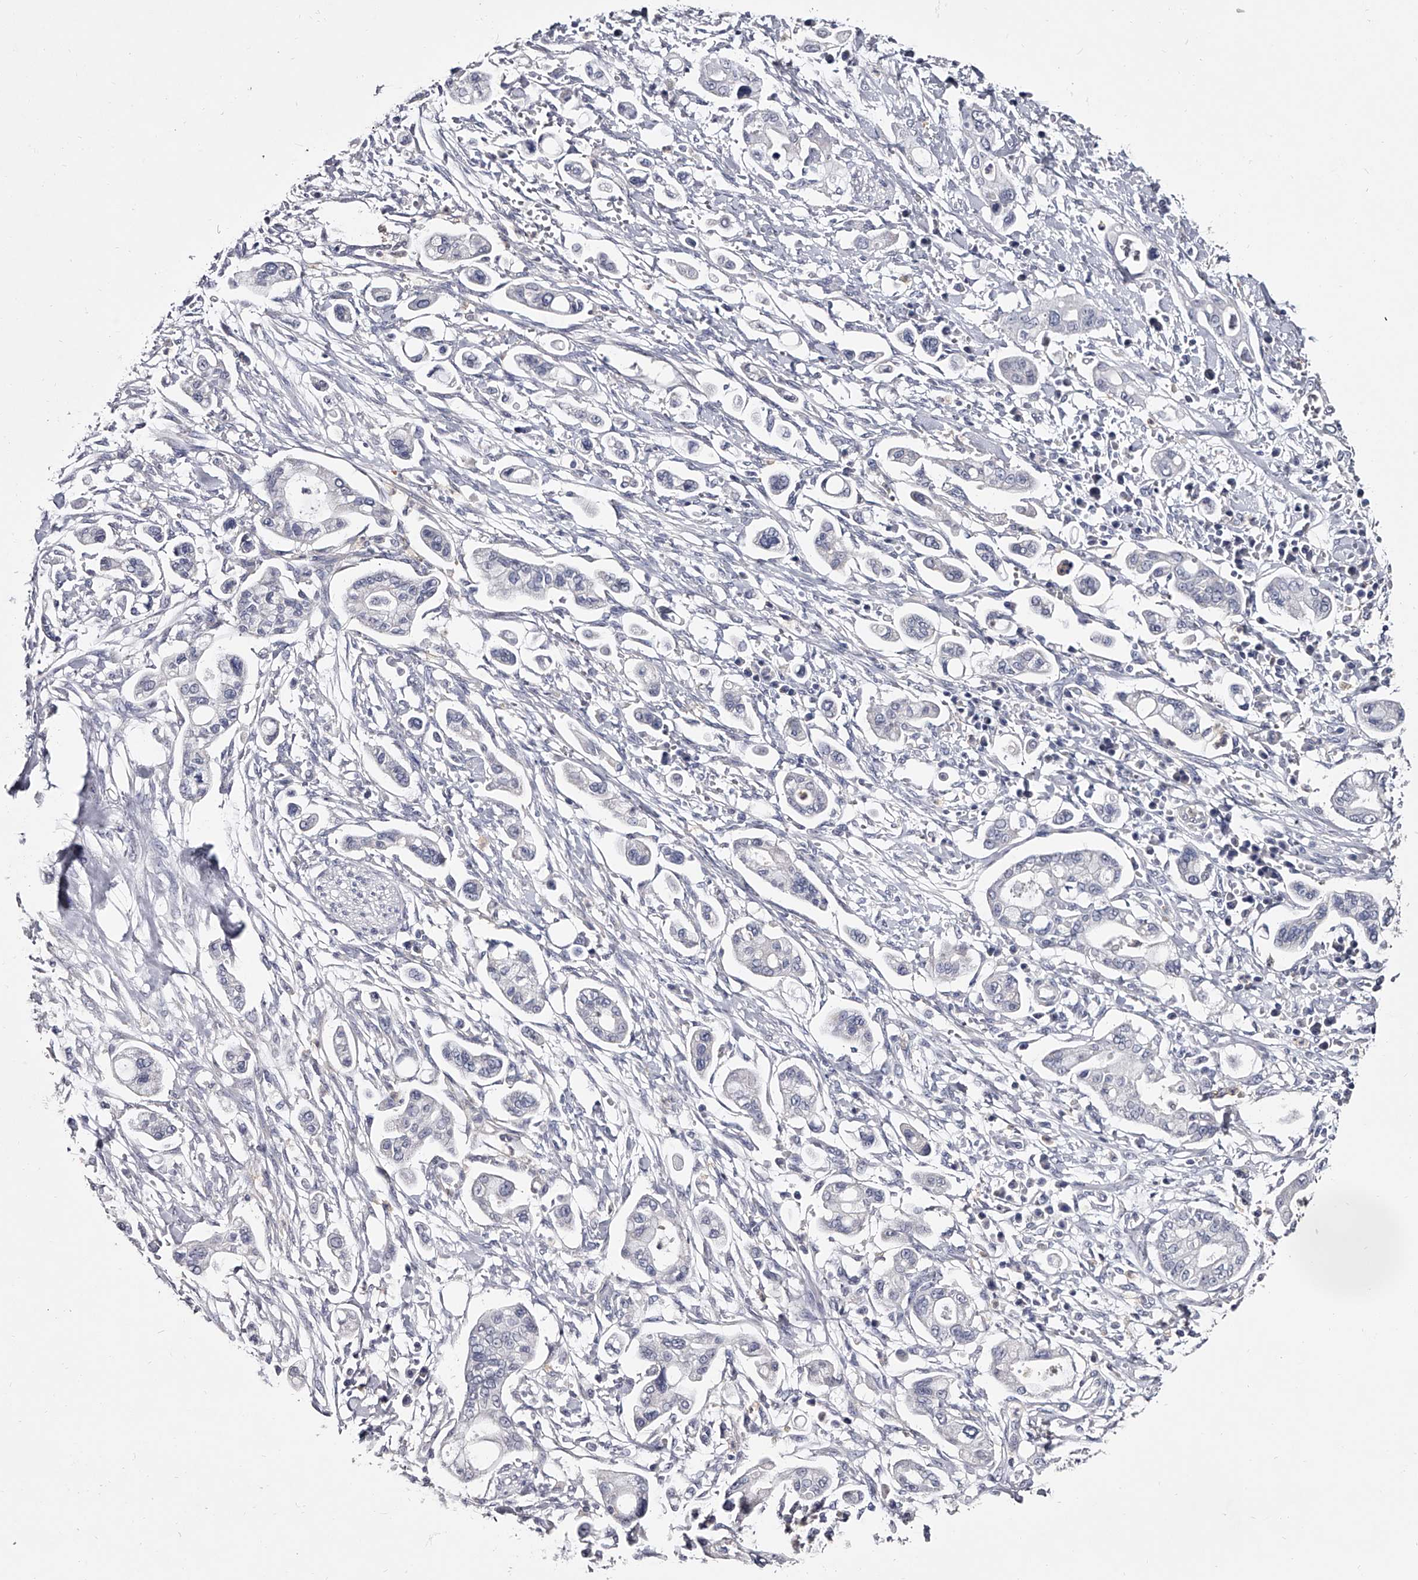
{"staining": {"intensity": "negative", "quantity": "none", "location": "none"}, "tissue": "pancreatic cancer", "cell_type": "Tumor cells", "image_type": "cancer", "snomed": [{"axis": "morphology", "description": "Adenocarcinoma, NOS"}, {"axis": "topography", "description": "Pancreas"}], "caption": "The photomicrograph displays no significant positivity in tumor cells of pancreatic cancer. (DAB (3,3'-diaminobenzidine) immunohistochemistry (IHC) with hematoxylin counter stain).", "gene": "GAPVD1", "patient": {"sex": "male", "age": 68}}